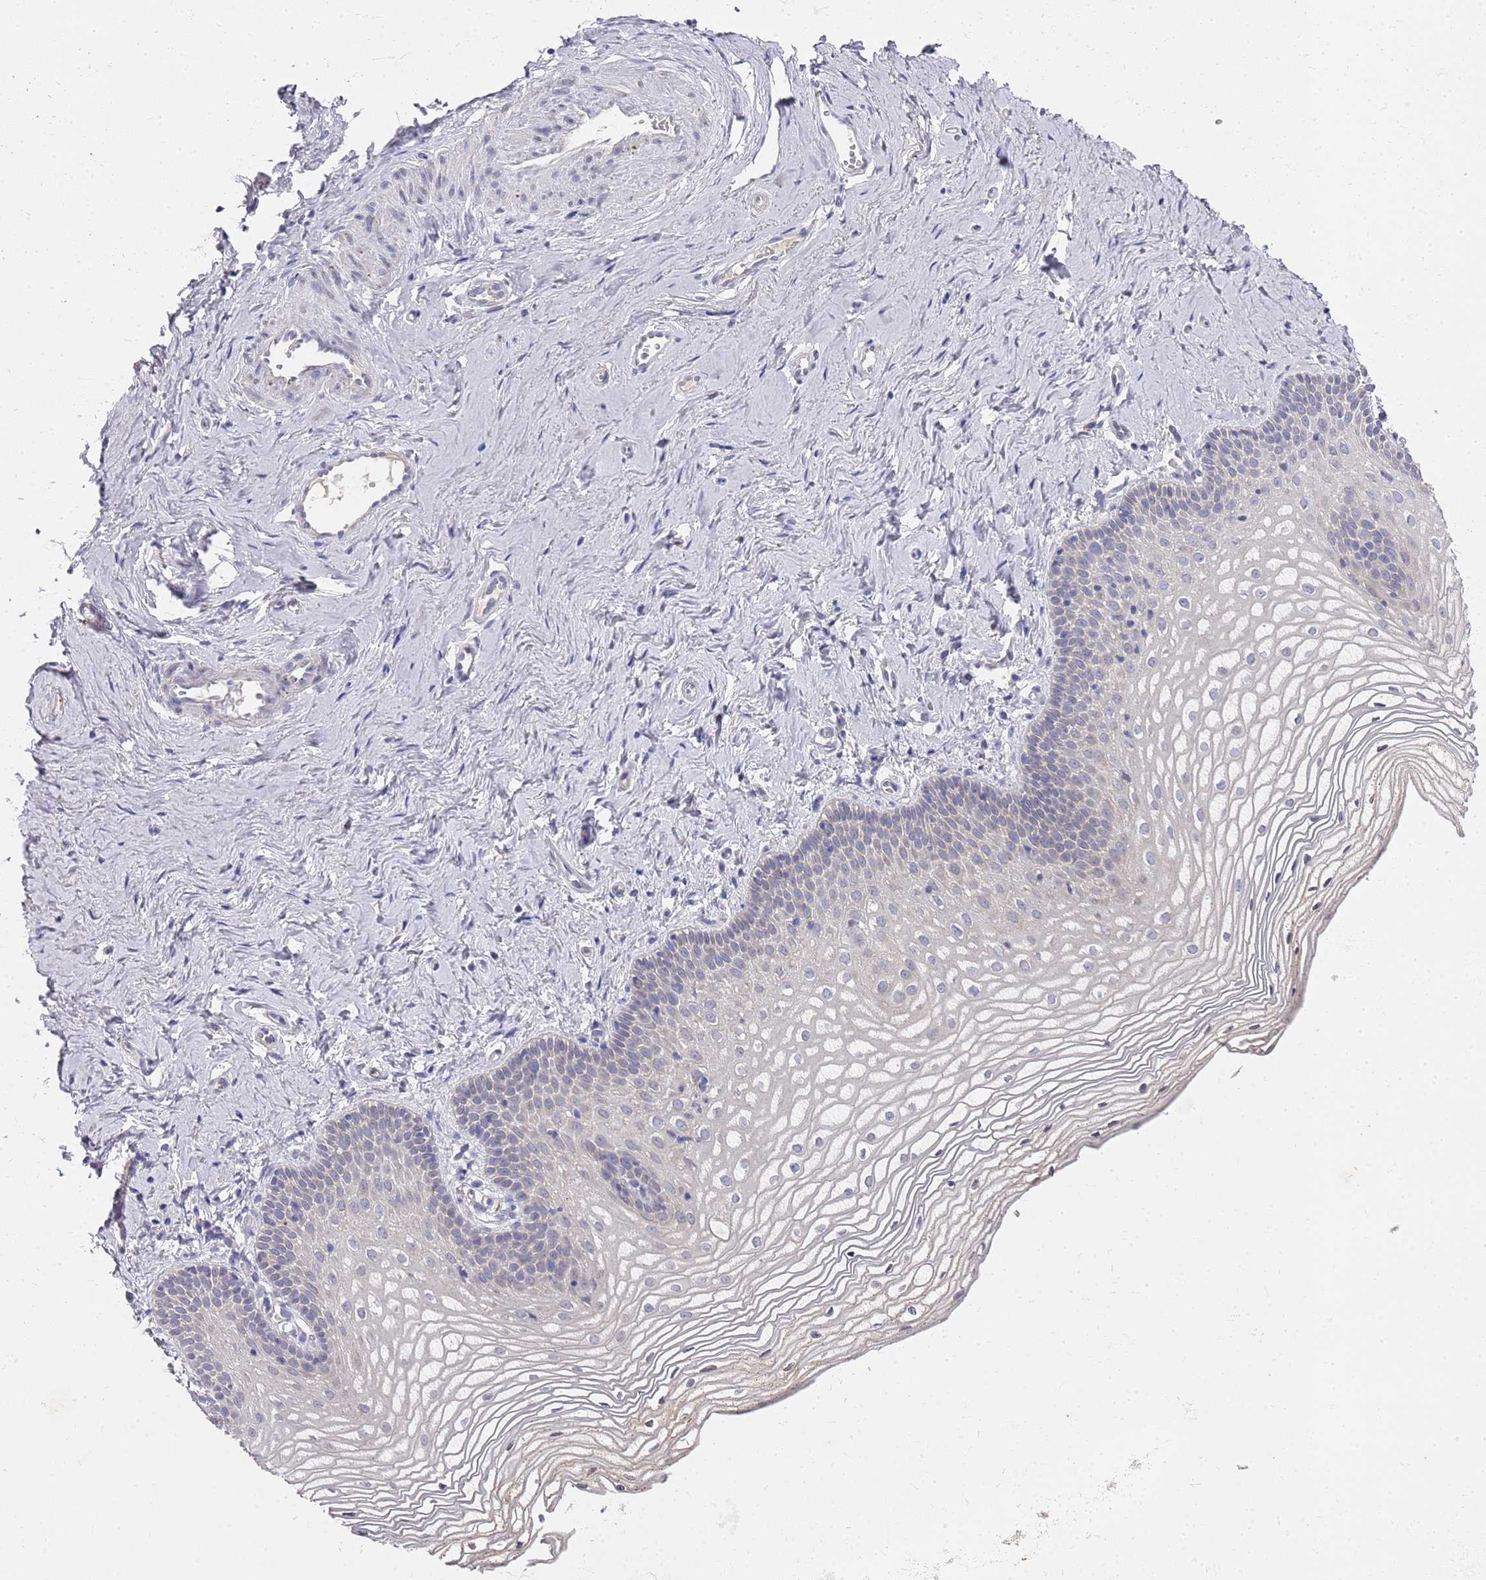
{"staining": {"intensity": "negative", "quantity": "none", "location": "none"}, "tissue": "vagina", "cell_type": "Squamous epithelial cells", "image_type": "normal", "snomed": [{"axis": "morphology", "description": "Normal tissue, NOS"}, {"axis": "topography", "description": "Vagina"}], "caption": "This is a photomicrograph of immunohistochemistry (IHC) staining of unremarkable vagina, which shows no expression in squamous epithelial cells. Nuclei are stained in blue.", "gene": "NPEPPS", "patient": {"sex": "female", "age": 56}}